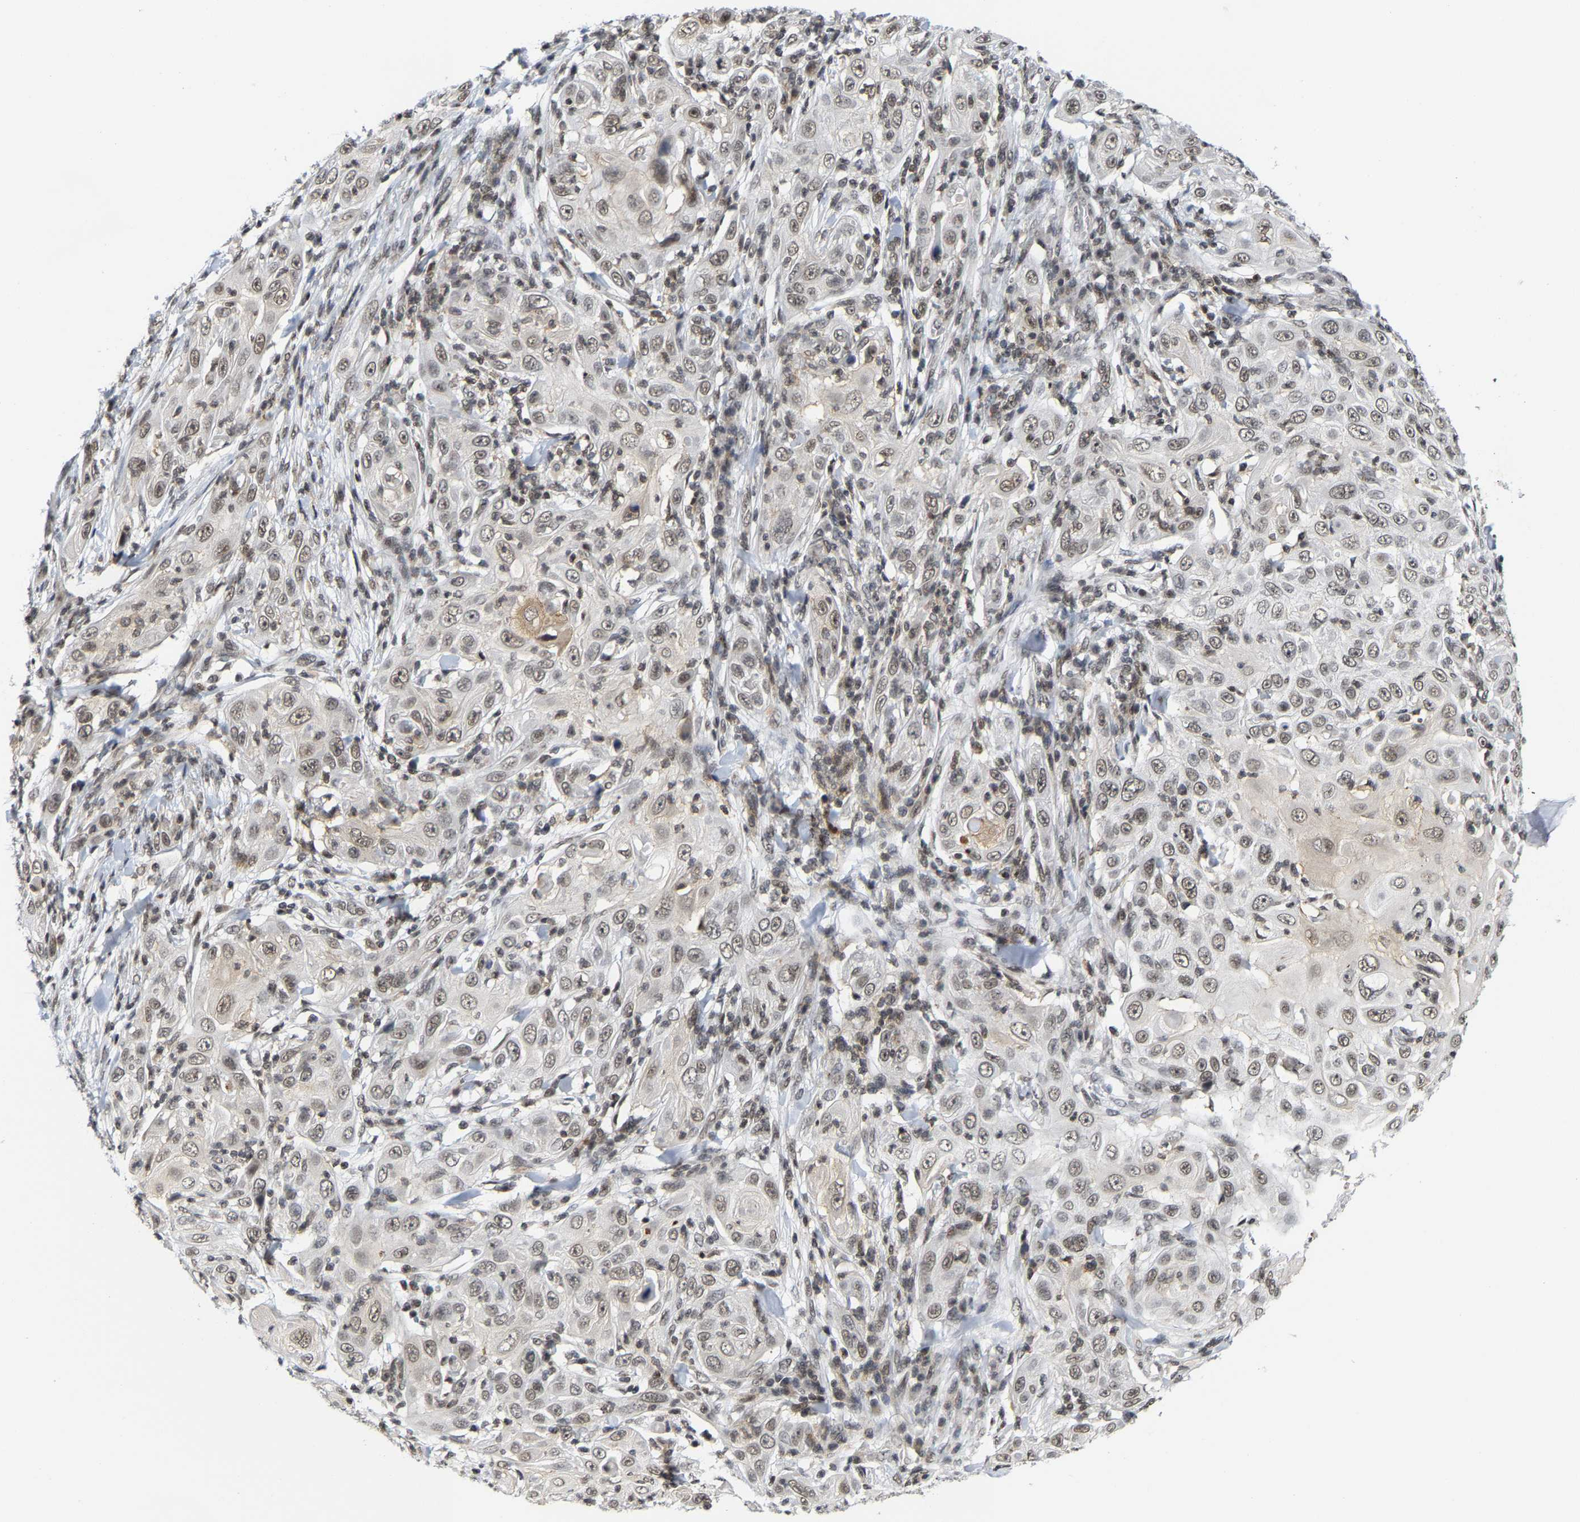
{"staining": {"intensity": "weak", "quantity": ">75%", "location": "nuclear"}, "tissue": "skin cancer", "cell_type": "Tumor cells", "image_type": "cancer", "snomed": [{"axis": "morphology", "description": "Squamous cell carcinoma, NOS"}, {"axis": "topography", "description": "Skin"}], "caption": "Immunohistochemical staining of skin squamous cell carcinoma reveals low levels of weak nuclear expression in approximately >75% of tumor cells.", "gene": "ANKRD6", "patient": {"sex": "female", "age": 88}}